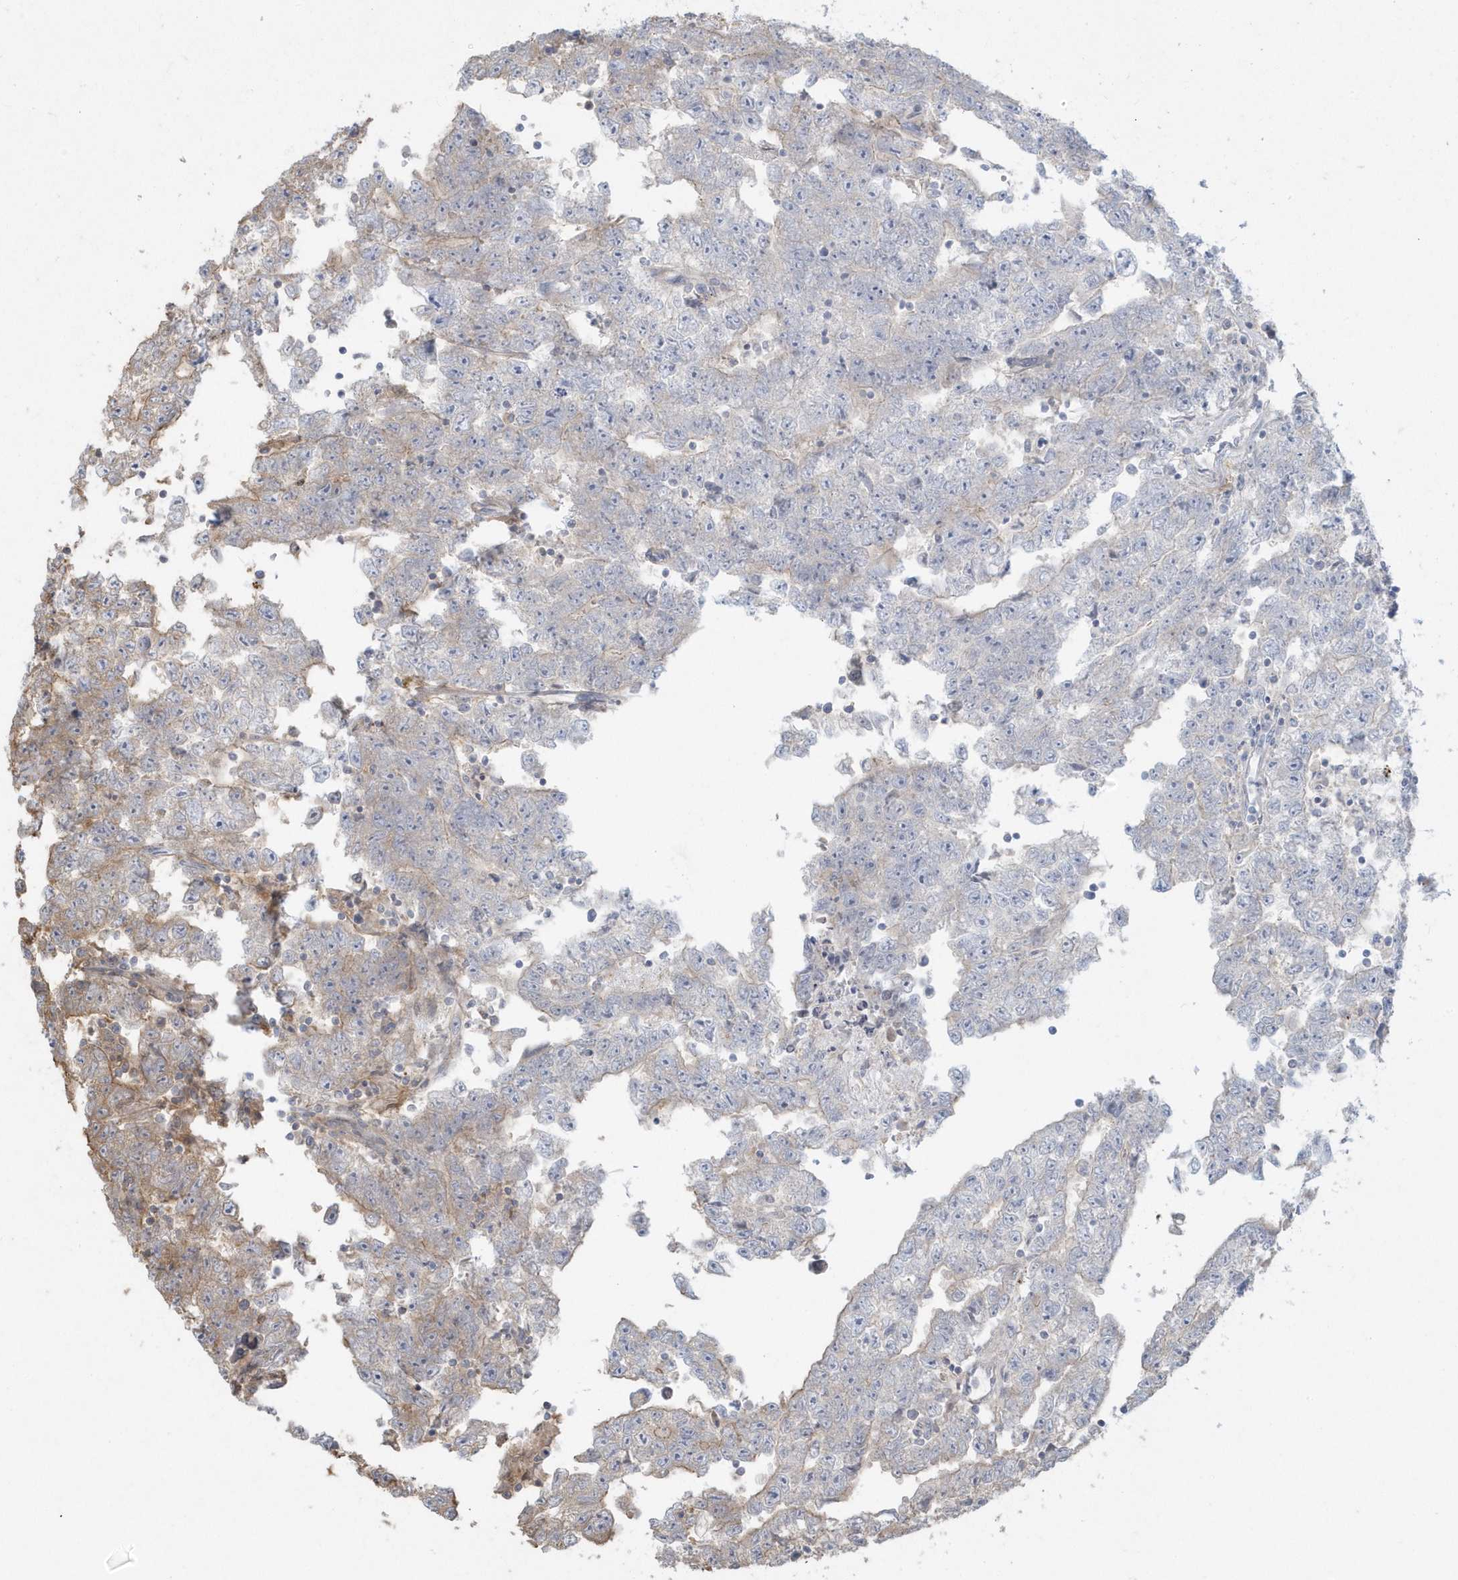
{"staining": {"intensity": "weak", "quantity": "<25%", "location": "cytoplasmic/membranous"}, "tissue": "testis cancer", "cell_type": "Tumor cells", "image_type": "cancer", "snomed": [{"axis": "morphology", "description": "Carcinoma, Embryonal, NOS"}, {"axis": "topography", "description": "Testis"}], "caption": "Image shows no significant protein expression in tumor cells of testis cancer.", "gene": "HNMT", "patient": {"sex": "male", "age": 25}}